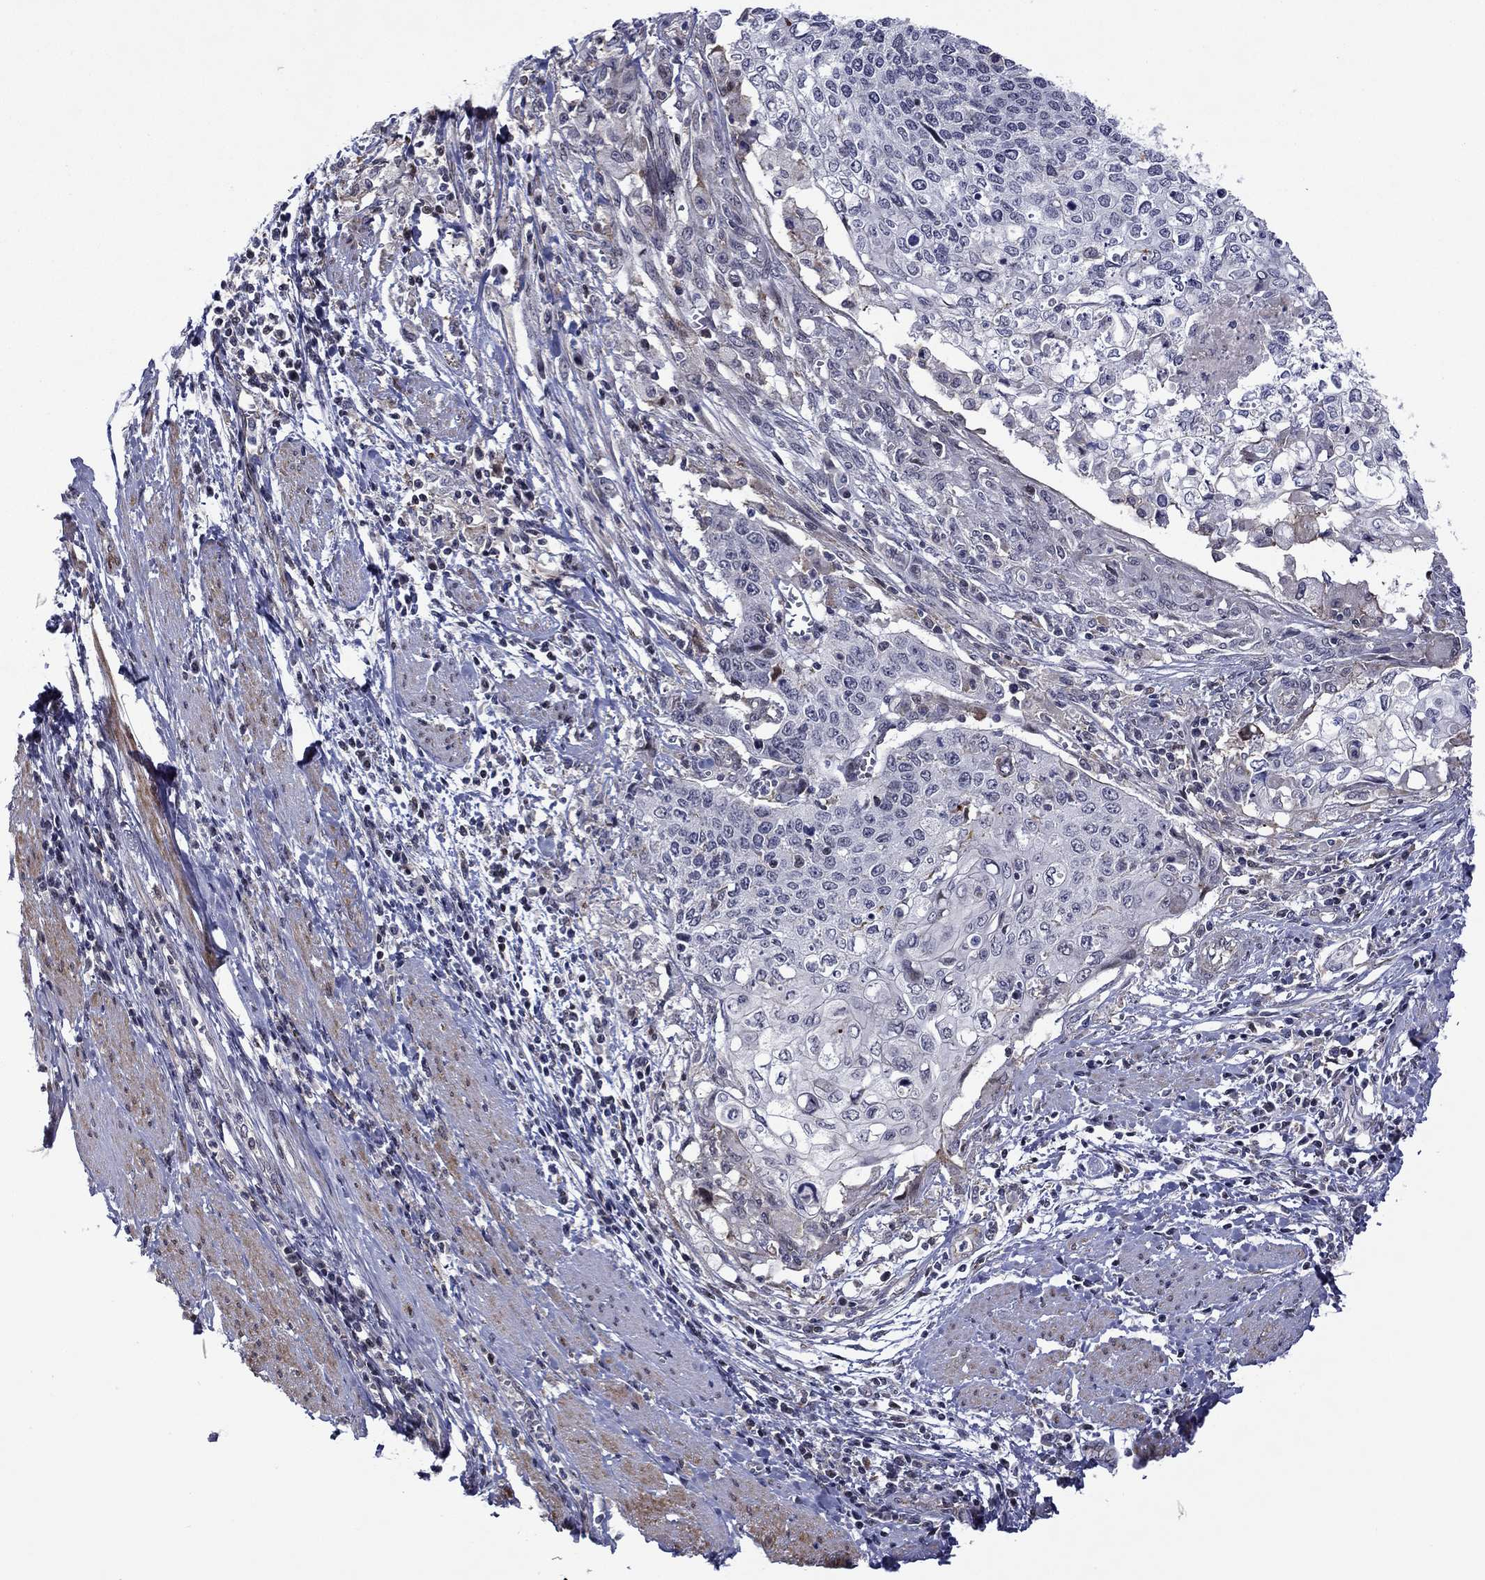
{"staining": {"intensity": "negative", "quantity": "none", "location": "none"}, "tissue": "cervical cancer", "cell_type": "Tumor cells", "image_type": "cancer", "snomed": [{"axis": "morphology", "description": "Squamous cell carcinoma, NOS"}, {"axis": "topography", "description": "Cervix"}], "caption": "Tumor cells are negative for protein expression in human cervical cancer.", "gene": "B3GAT1", "patient": {"sex": "female", "age": 39}}